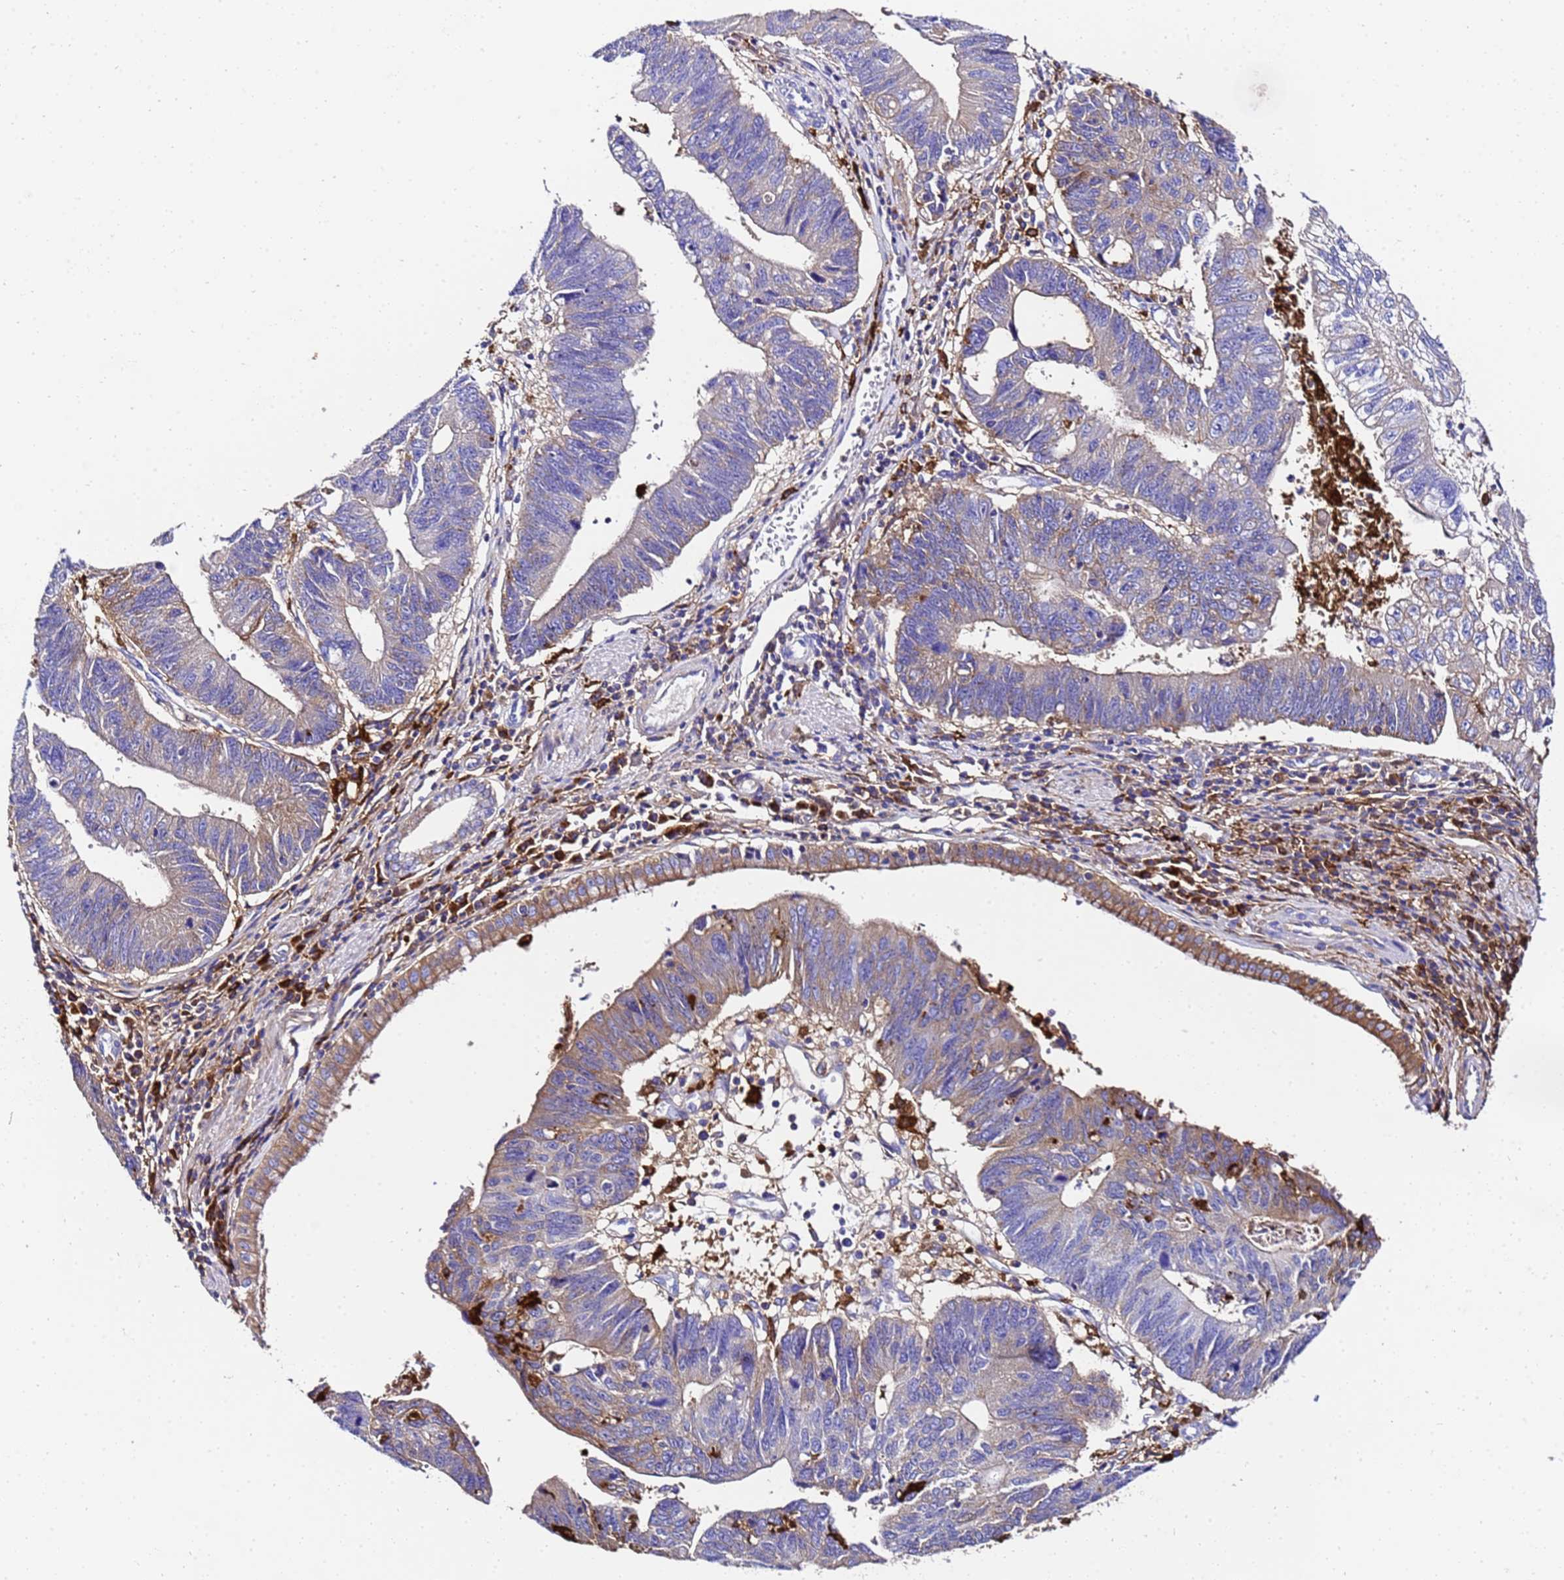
{"staining": {"intensity": "moderate", "quantity": "<25%", "location": "cytoplasmic/membranous"}, "tissue": "stomach cancer", "cell_type": "Tumor cells", "image_type": "cancer", "snomed": [{"axis": "morphology", "description": "Adenocarcinoma, NOS"}, {"axis": "topography", "description": "Stomach"}], "caption": "Moderate cytoplasmic/membranous staining for a protein is identified in approximately <25% of tumor cells of stomach cancer using immunohistochemistry.", "gene": "FTL", "patient": {"sex": "male", "age": 59}}